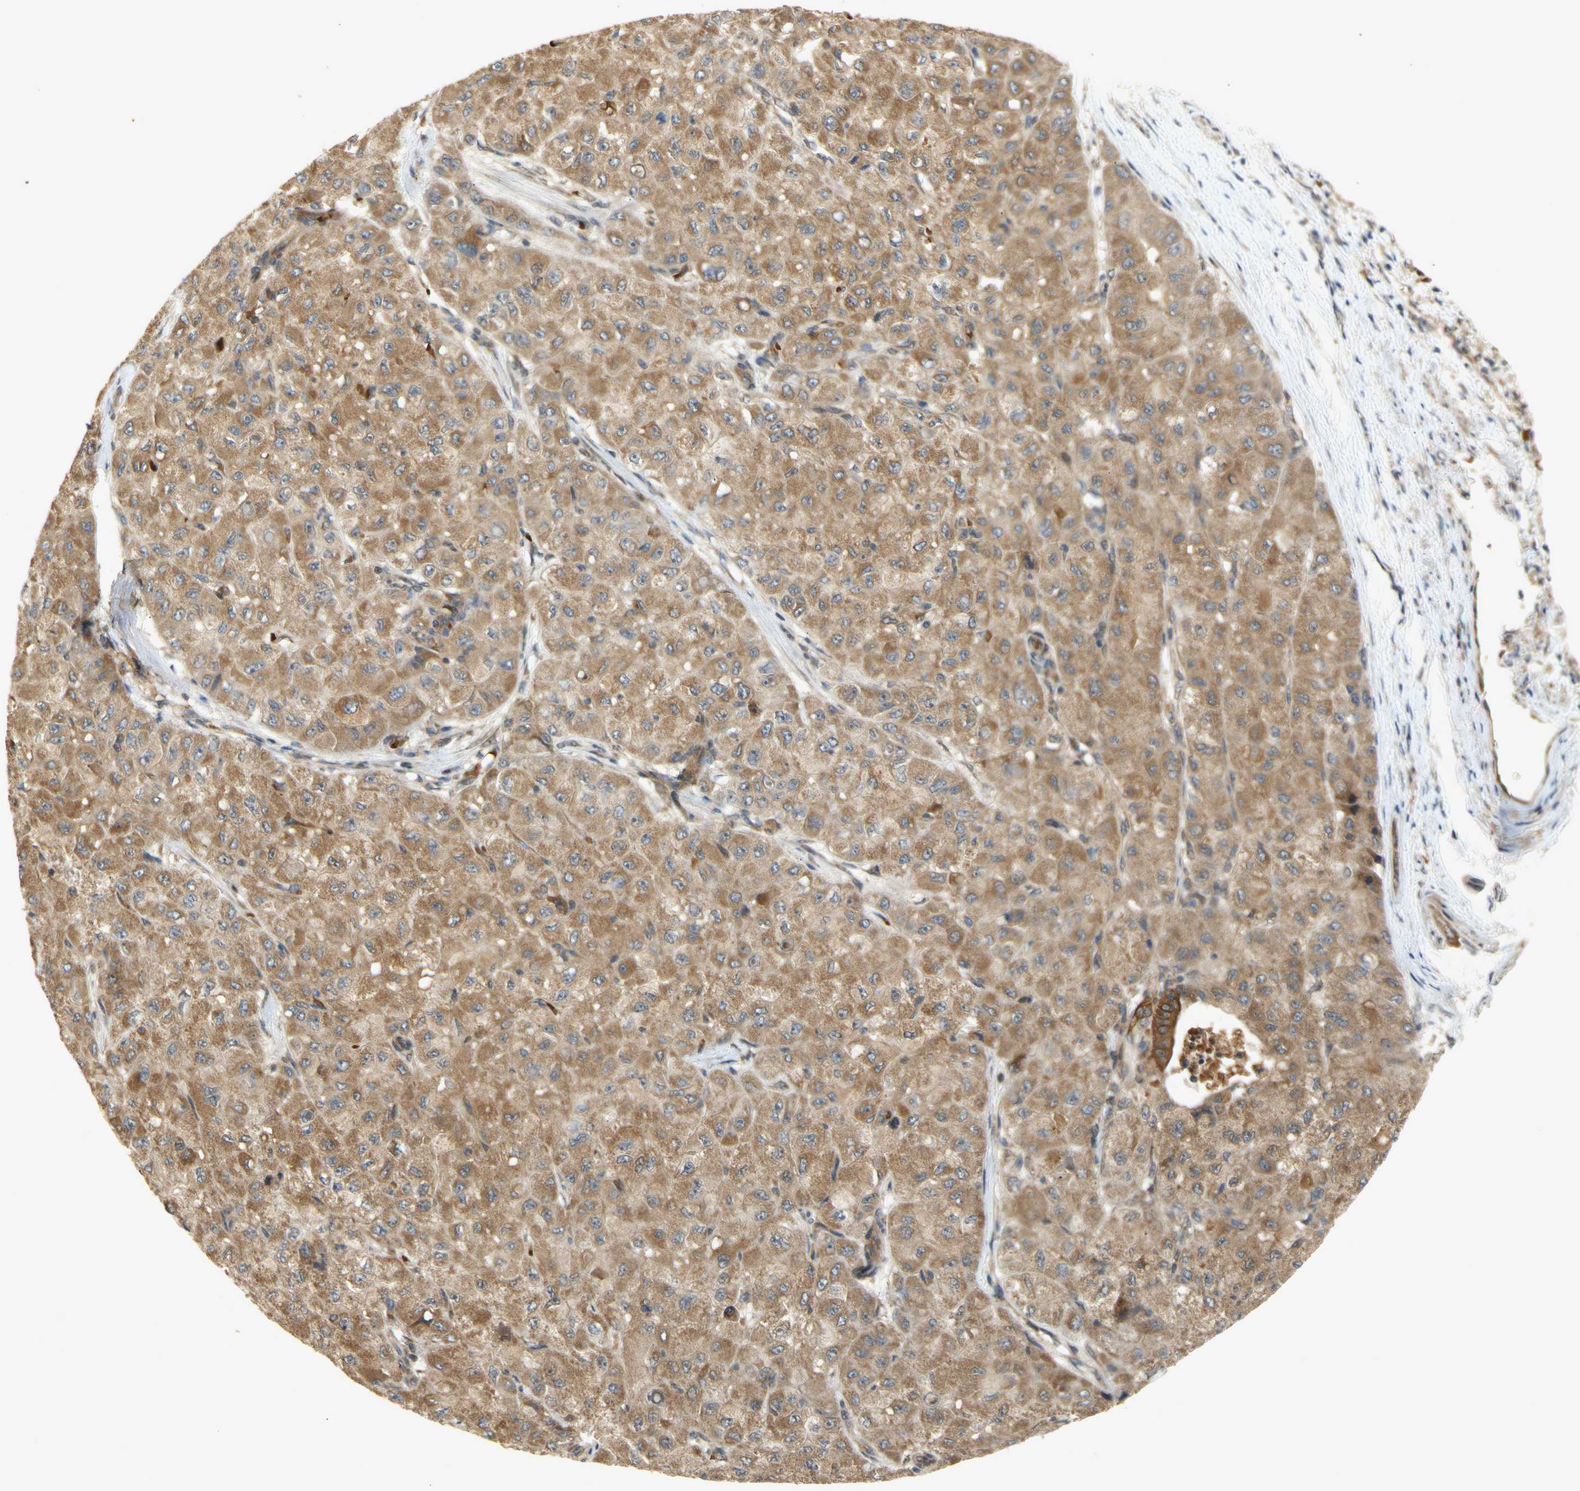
{"staining": {"intensity": "moderate", "quantity": ">75%", "location": "cytoplasmic/membranous"}, "tissue": "liver cancer", "cell_type": "Tumor cells", "image_type": "cancer", "snomed": [{"axis": "morphology", "description": "Carcinoma, Hepatocellular, NOS"}, {"axis": "topography", "description": "Liver"}], "caption": "A brown stain labels moderate cytoplasmic/membranous staining of a protein in liver cancer (hepatocellular carcinoma) tumor cells.", "gene": "PKN1", "patient": {"sex": "male", "age": 80}}